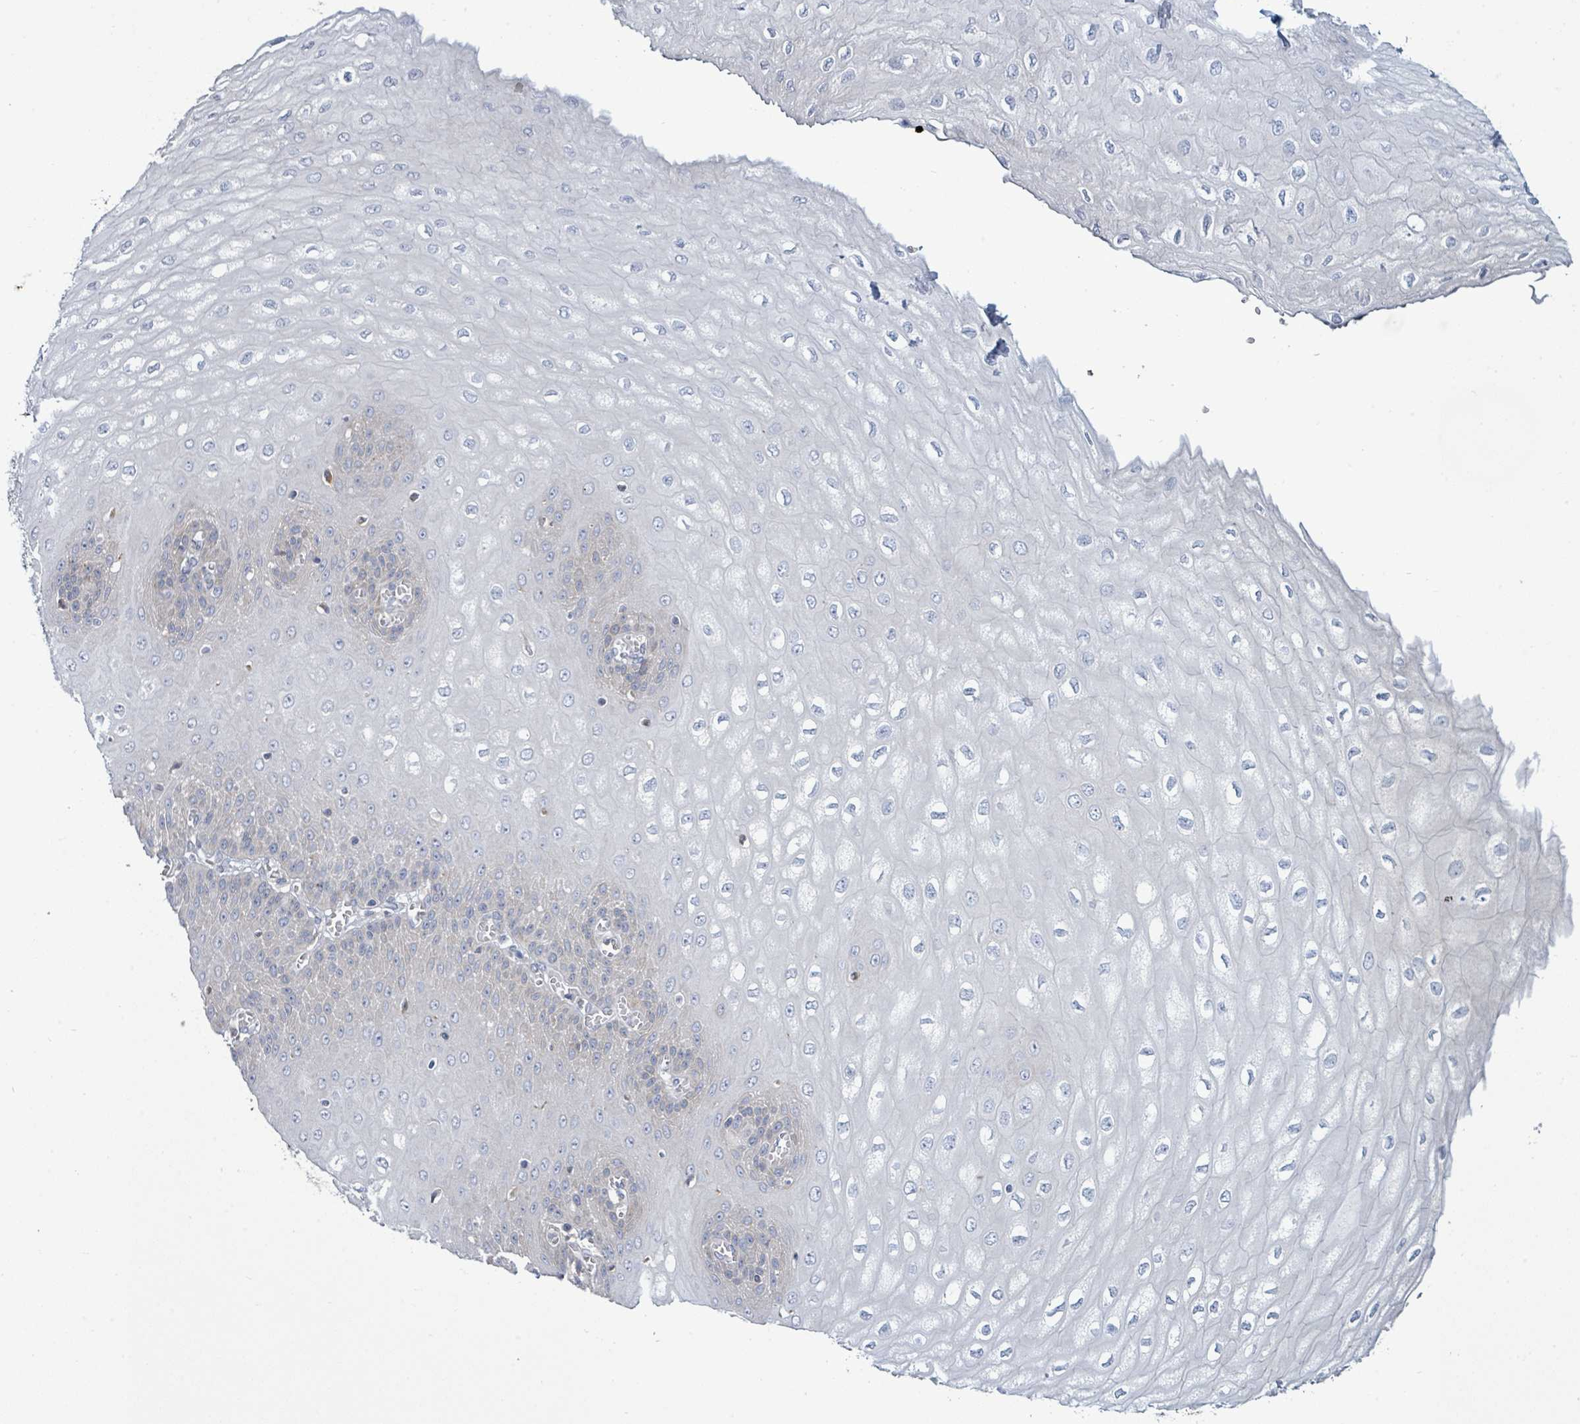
{"staining": {"intensity": "weak", "quantity": "<25%", "location": "cytoplasmic/membranous"}, "tissue": "esophagus", "cell_type": "Squamous epithelial cells", "image_type": "normal", "snomed": [{"axis": "morphology", "description": "Normal tissue, NOS"}, {"axis": "topography", "description": "Esophagus"}], "caption": "Squamous epithelial cells are negative for brown protein staining in benign esophagus. The staining was performed using DAB (3,3'-diaminobenzidine) to visualize the protein expression in brown, while the nuclei were stained in blue with hematoxylin (Magnification: 20x).", "gene": "SIRPB1", "patient": {"sex": "male", "age": 60}}